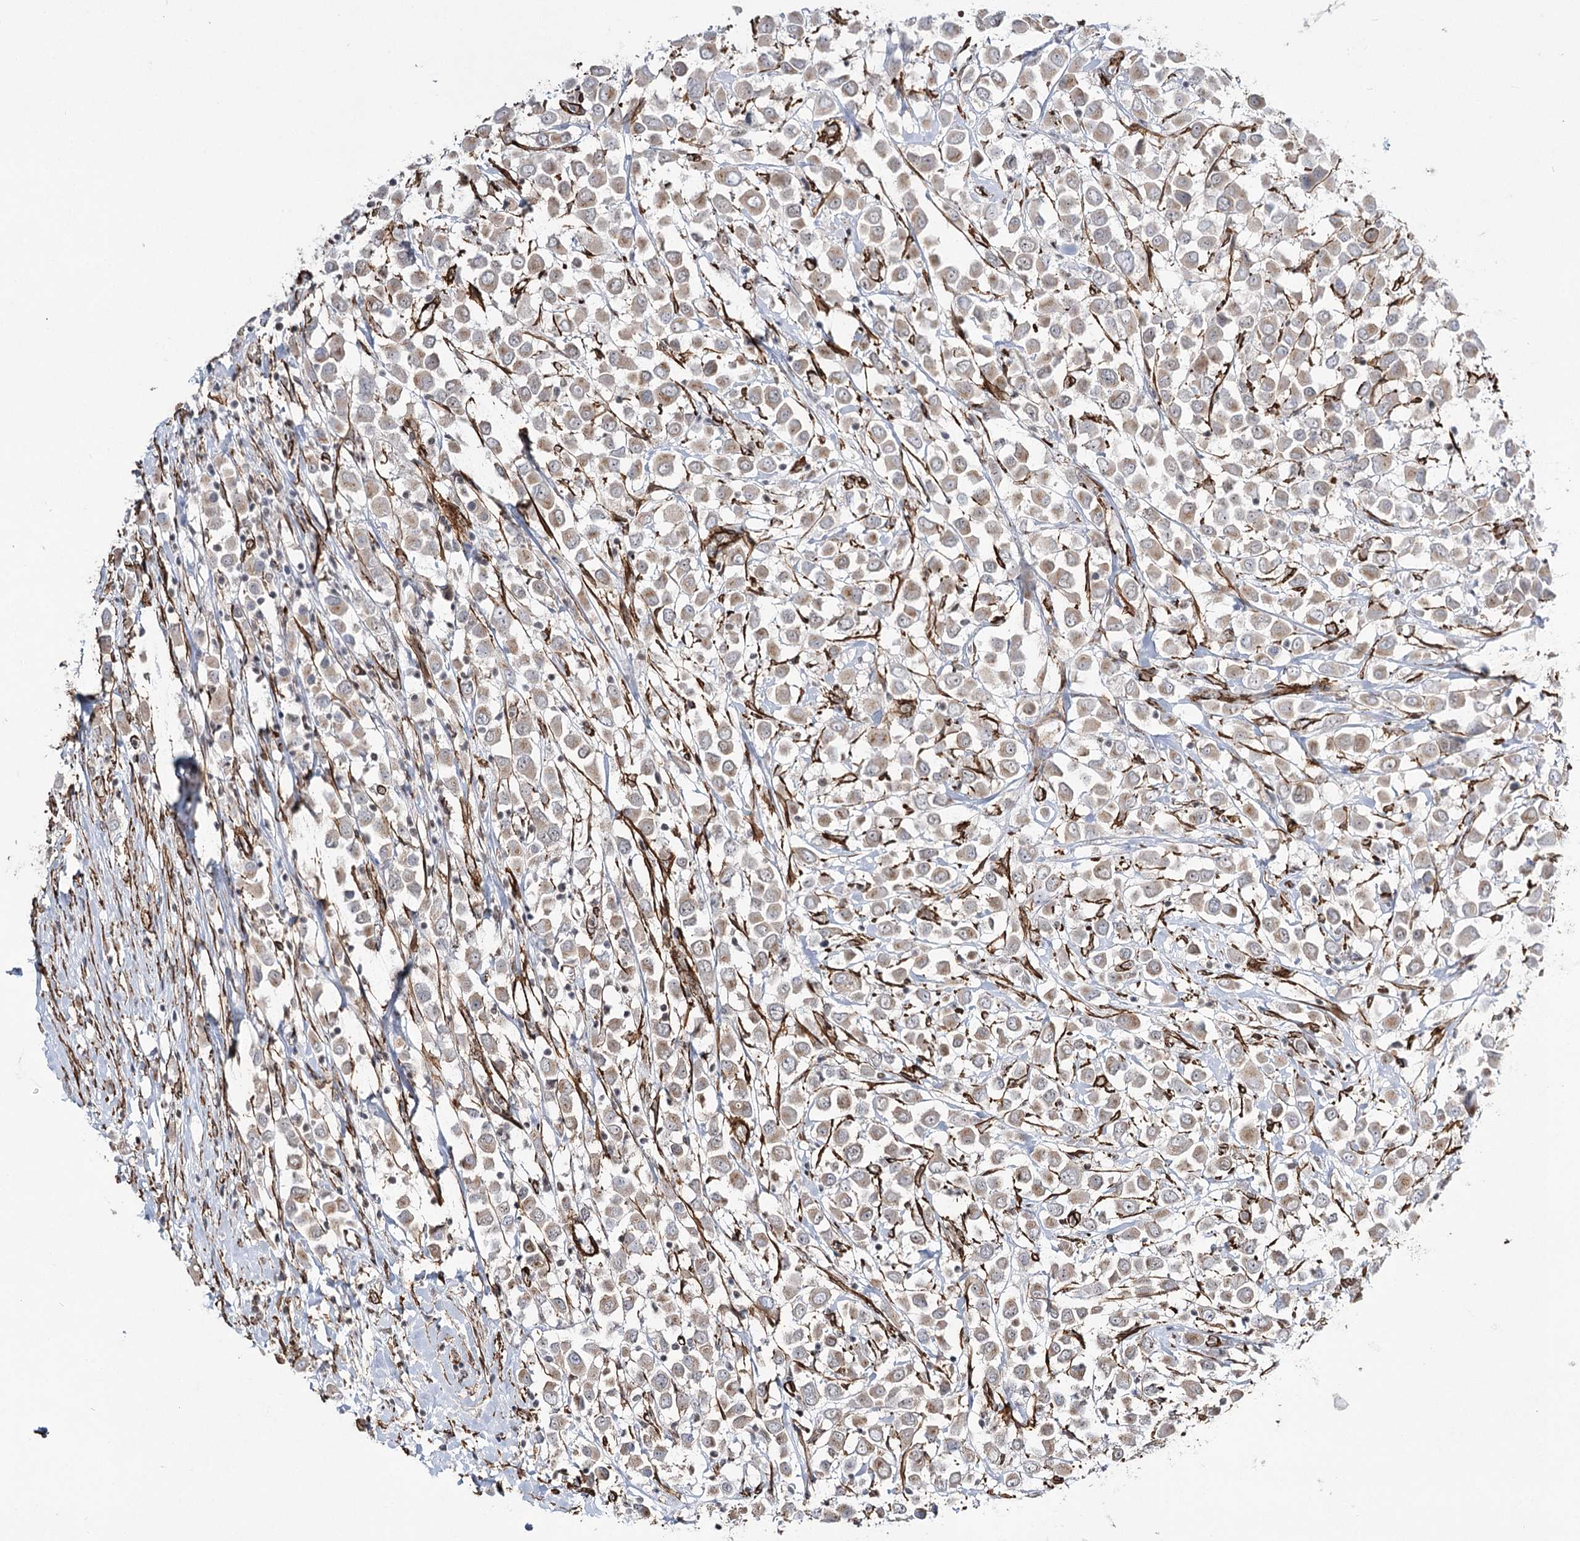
{"staining": {"intensity": "weak", "quantity": "25%-75%", "location": "cytoplasmic/membranous"}, "tissue": "breast cancer", "cell_type": "Tumor cells", "image_type": "cancer", "snomed": [{"axis": "morphology", "description": "Duct carcinoma"}, {"axis": "topography", "description": "Breast"}], "caption": "Weak cytoplasmic/membranous expression is appreciated in approximately 25%-75% of tumor cells in breast intraductal carcinoma.", "gene": "CWF19L1", "patient": {"sex": "female", "age": 61}}